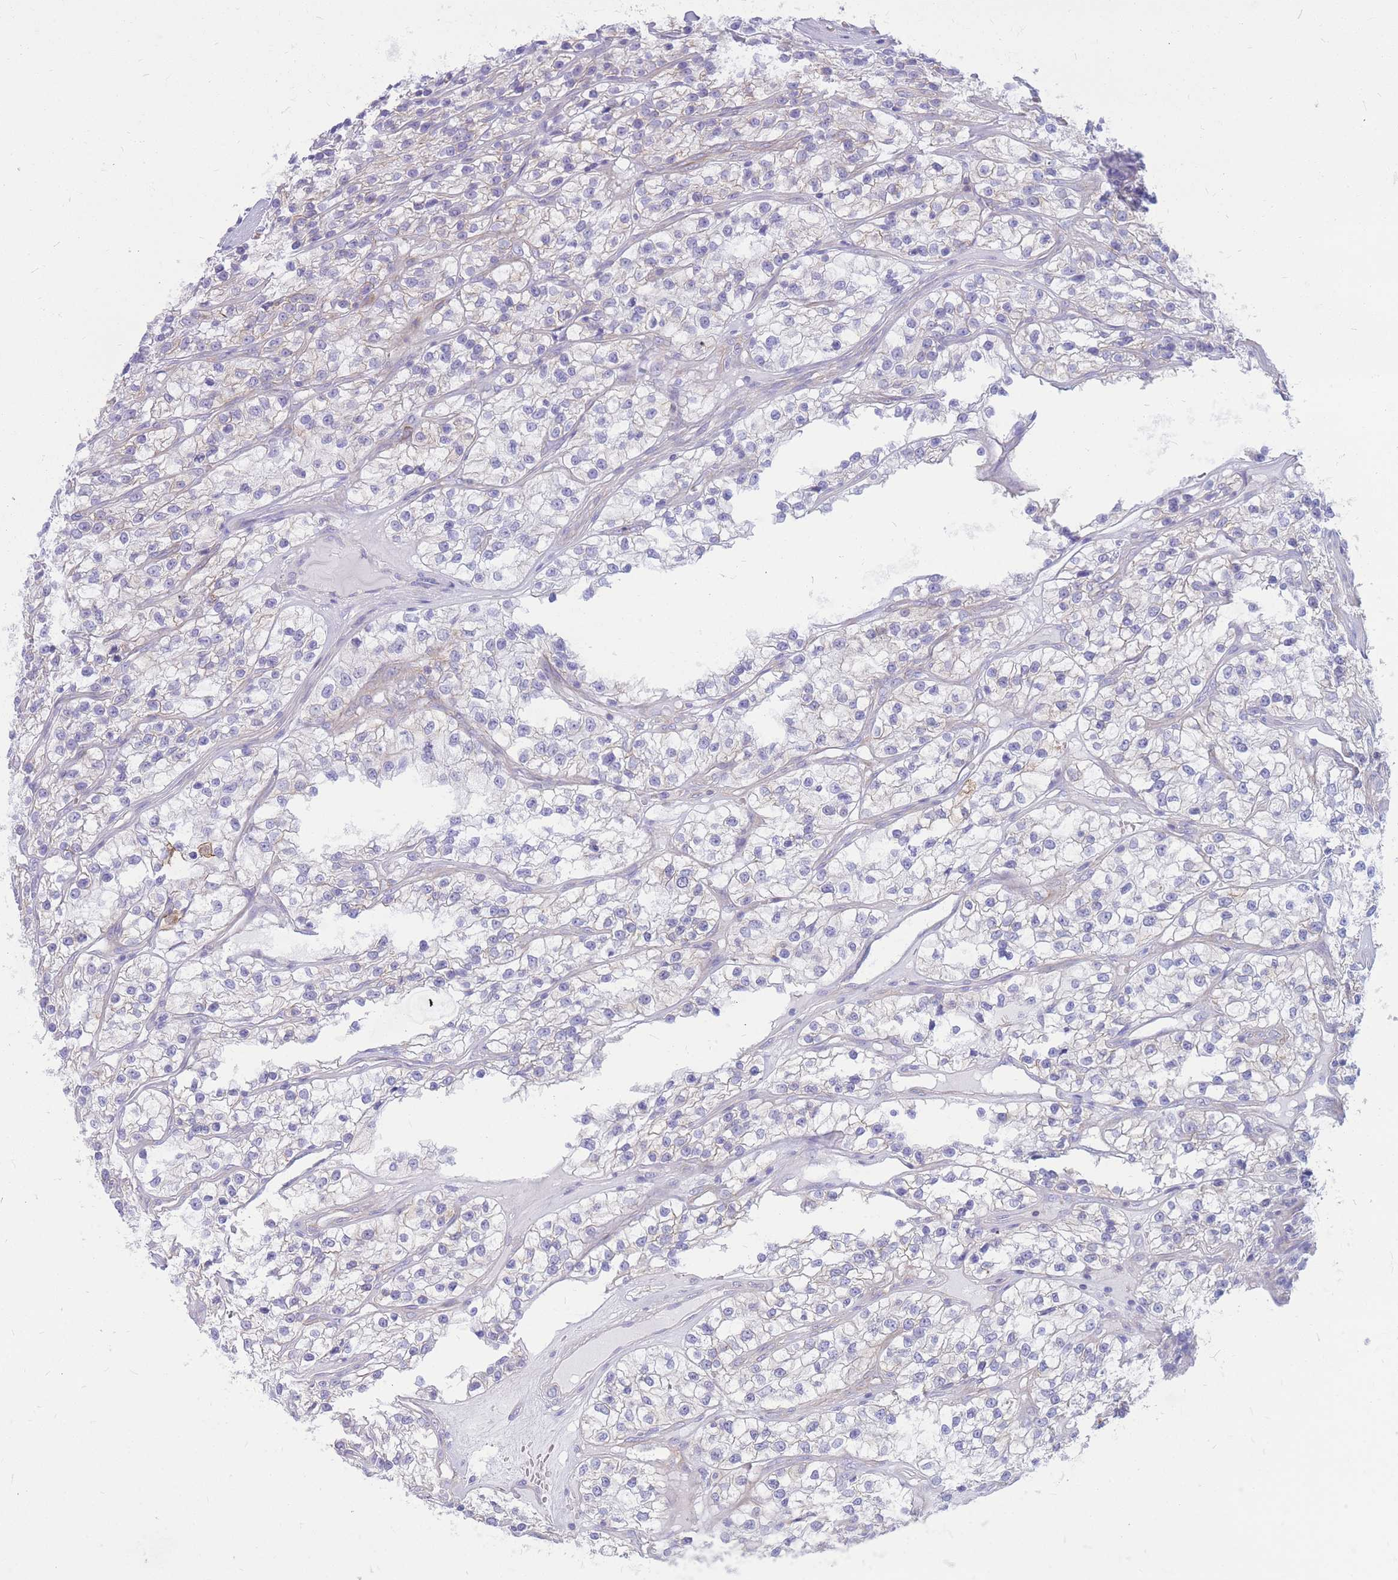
{"staining": {"intensity": "negative", "quantity": "none", "location": "none"}, "tissue": "renal cancer", "cell_type": "Tumor cells", "image_type": "cancer", "snomed": [{"axis": "morphology", "description": "Adenocarcinoma, NOS"}, {"axis": "topography", "description": "Kidney"}], "caption": "Renal cancer stained for a protein using immunohistochemistry reveals no expression tumor cells.", "gene": "ADD2", "patient": {"sex": "female", "age": 57}}